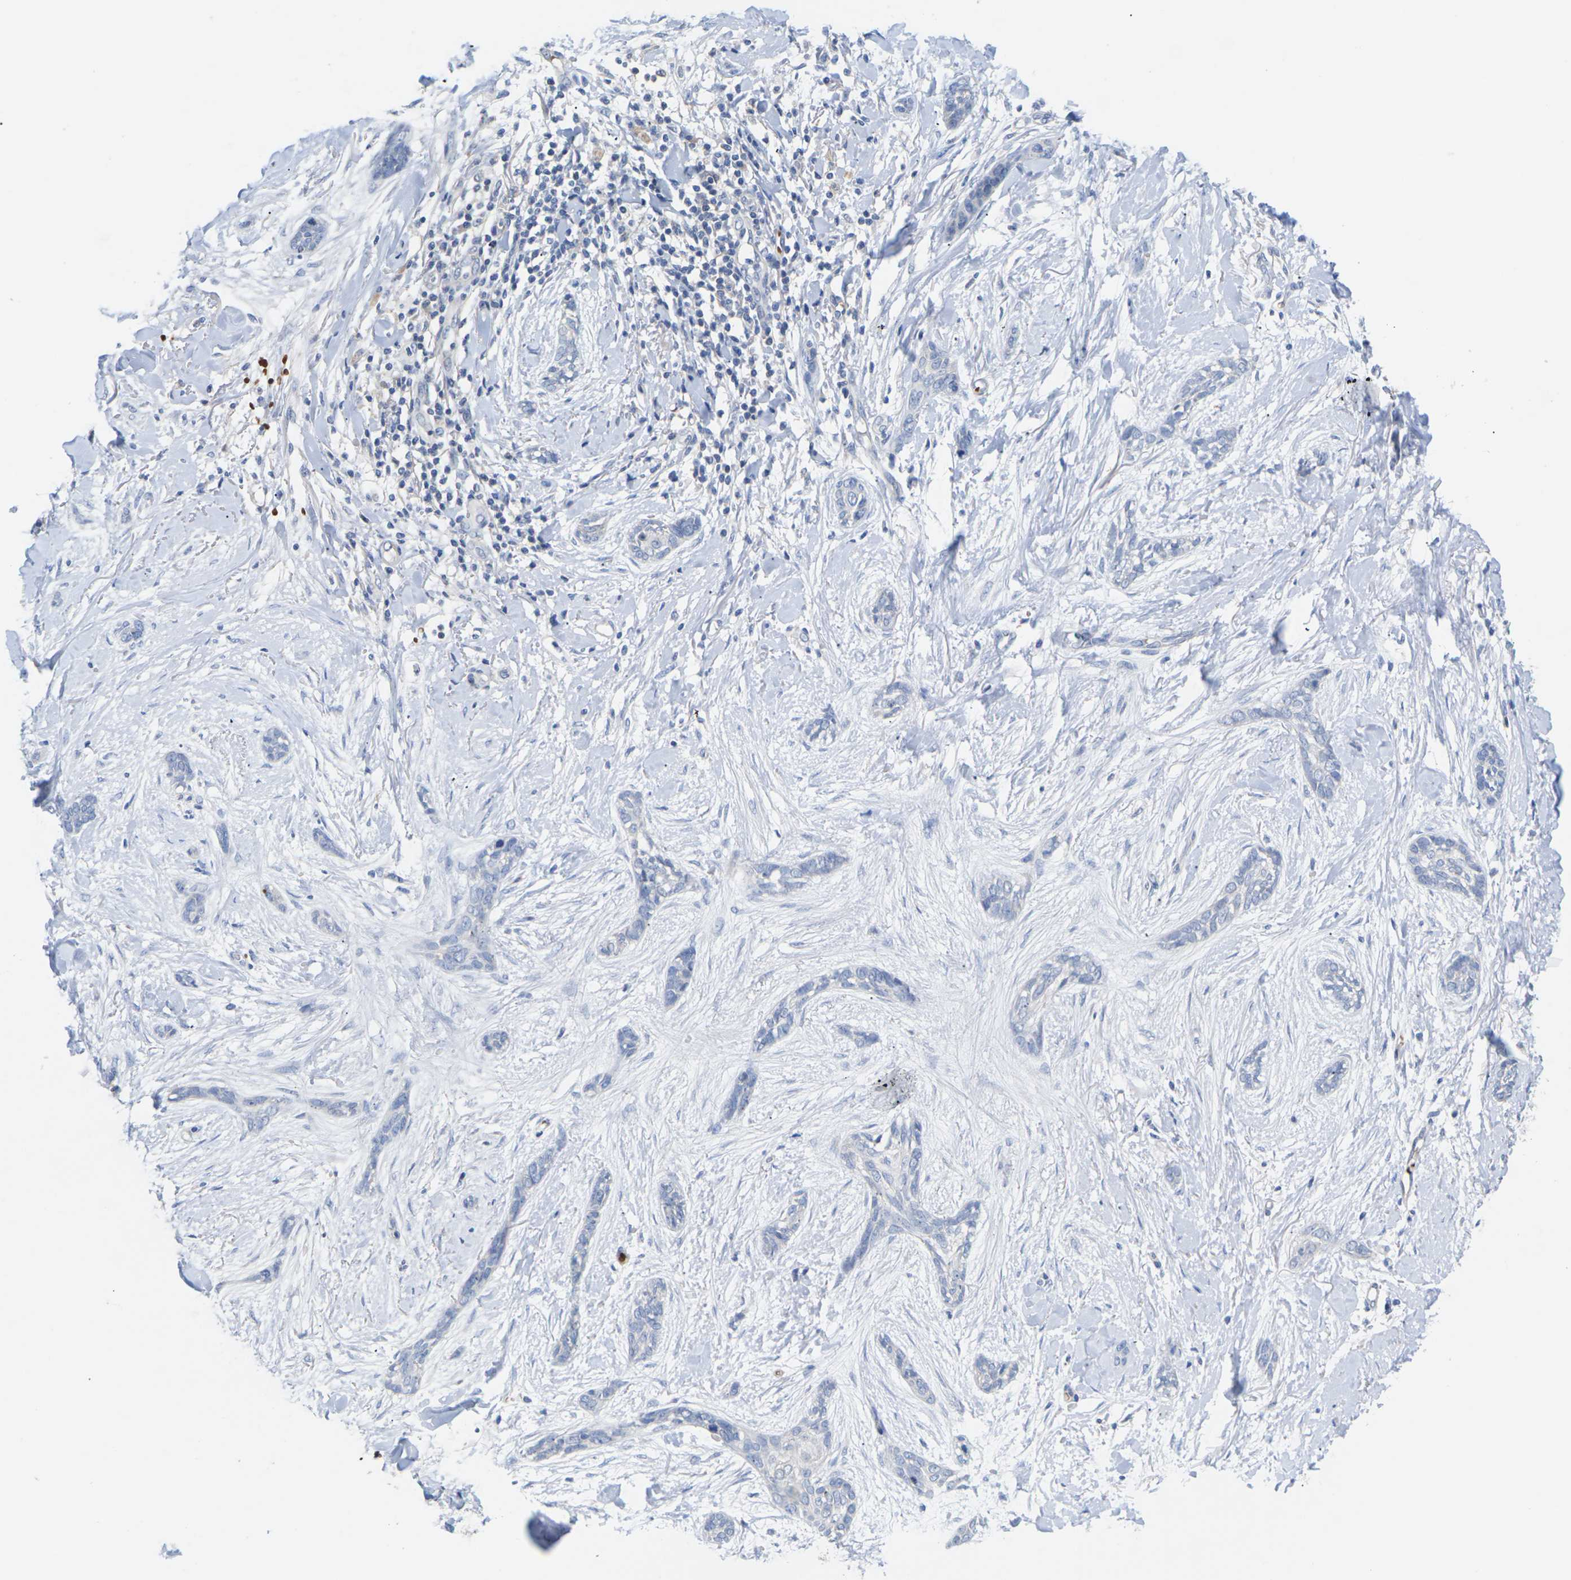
{"staining": {"intensity": "negative", "quantity": "none", "location": "none"}, "tissue": "skin cancer", "cell_type": "Tumor cells", "image_type": "cancer", "snomed": [{"axis": "morphology", "description": "Basal cell carcinoma"}, {"axis": "morphology", "description": "Adnexal tumor, benign"}, {"axis": "topography", "description": "Skin"}], "caption": "Immunohistochemical staining of skin cancer exhibits no significant expression in tumor cells. Brightfield microscopy of immunohistochemistry stained with DAB (brown) and hematoxylin (blue), captured at high magnification.", "gene": "TMCO4", "patient": {"sex": "female", "age": 42}}